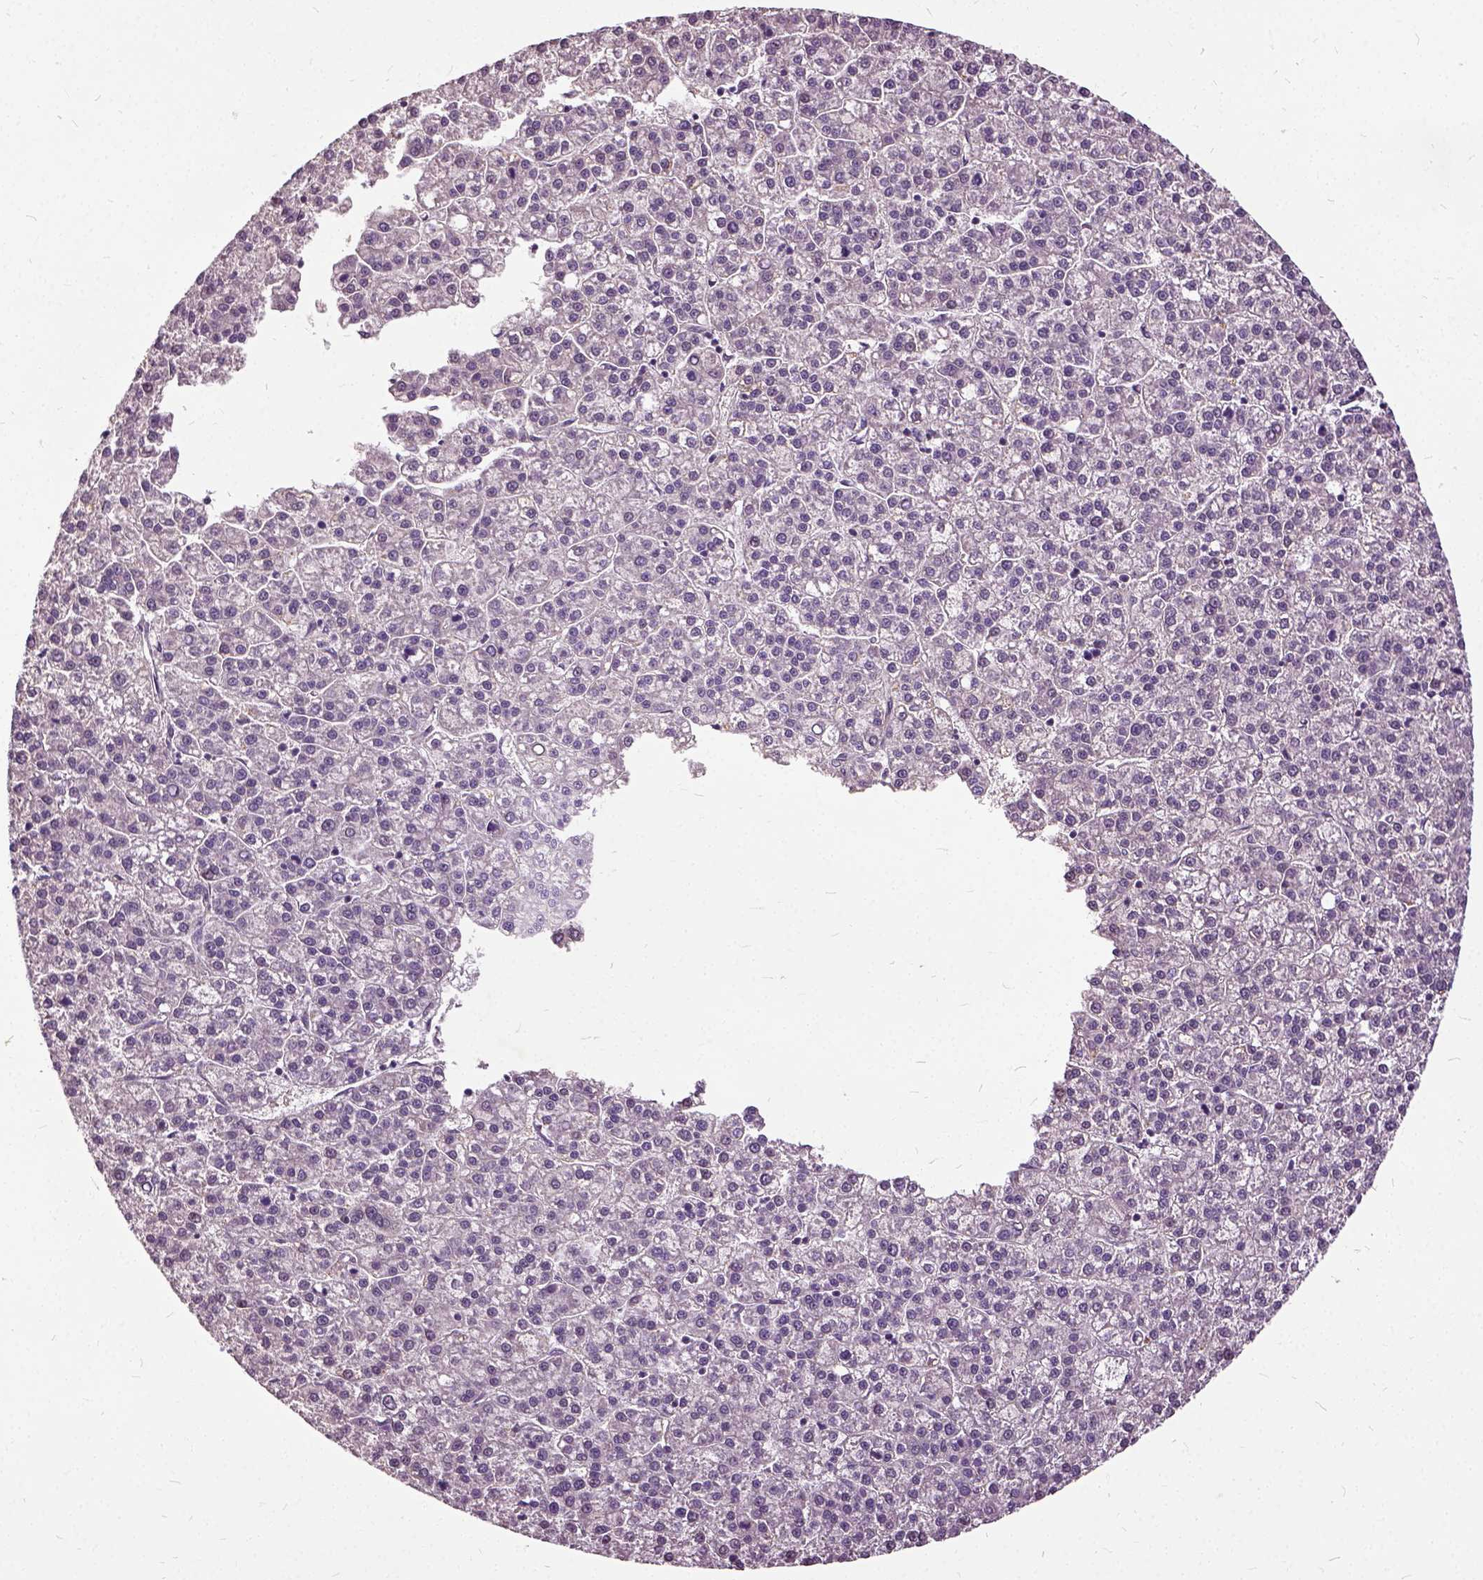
{"staining": {"intensity": "negative", "quantity": "none", "location": "none"}, "tissue": "liver cancer", "cell_type": "Tumor cells", "image_type": "cancer", "snomed": [{"axis": "morphology", "description": "Carcinoma, Hepatocellular, NOS"}, {"axis": "topography", "description": "Liver"}], "caption": "The image reveals no significant positivity in tumor cells of hepatocellular carcinoma (liver).", "gene": "ILRUN", "patient": {"sex": "female", "age": 58}}